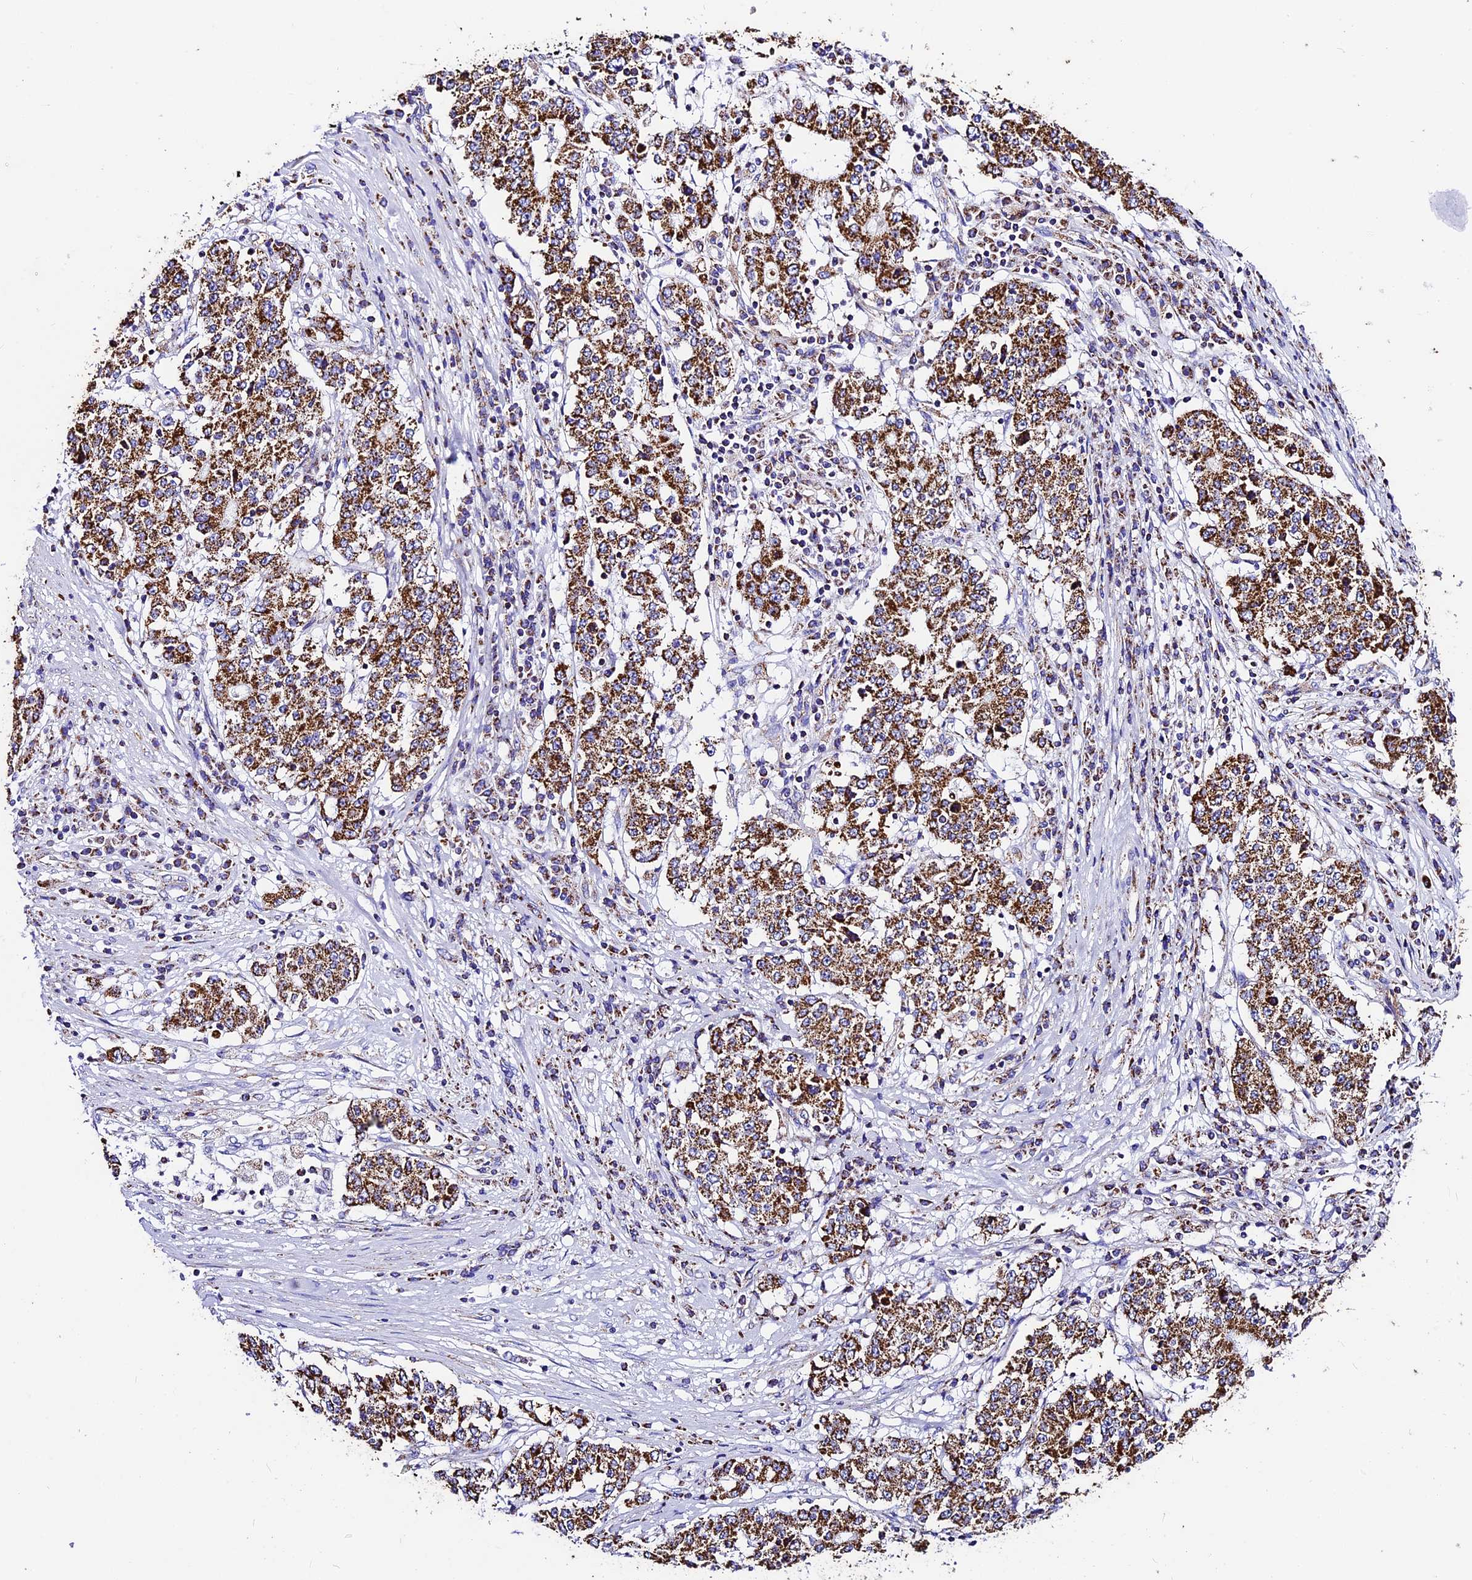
{"staining": {"intensity": "strong", "quantity": ">75%", "location": "cytoplasmic/membranous"}, "tissue": "stomach cancer", "cell_type": "Tumor cells", "image_type": "cancer", "snomed": [{"axis": "morphology", "description": "Adenocarcinoma, NOS"}, {"axis": "topography", "description": "Stomach"}], "caption": "Immunohistochemistry micrograph of neoplastic tissue: human stomach adenocarcinoma stained using immunohistochemistry (IHC) exhibits high levels of strong protein expression localized specifically in the cytoplasmic/membranous of tumor cells, appearing as a cytoplasmic/membranous brown color.", "gene": "DCAF5", "patient": {"sex": "male", "age": 59}}